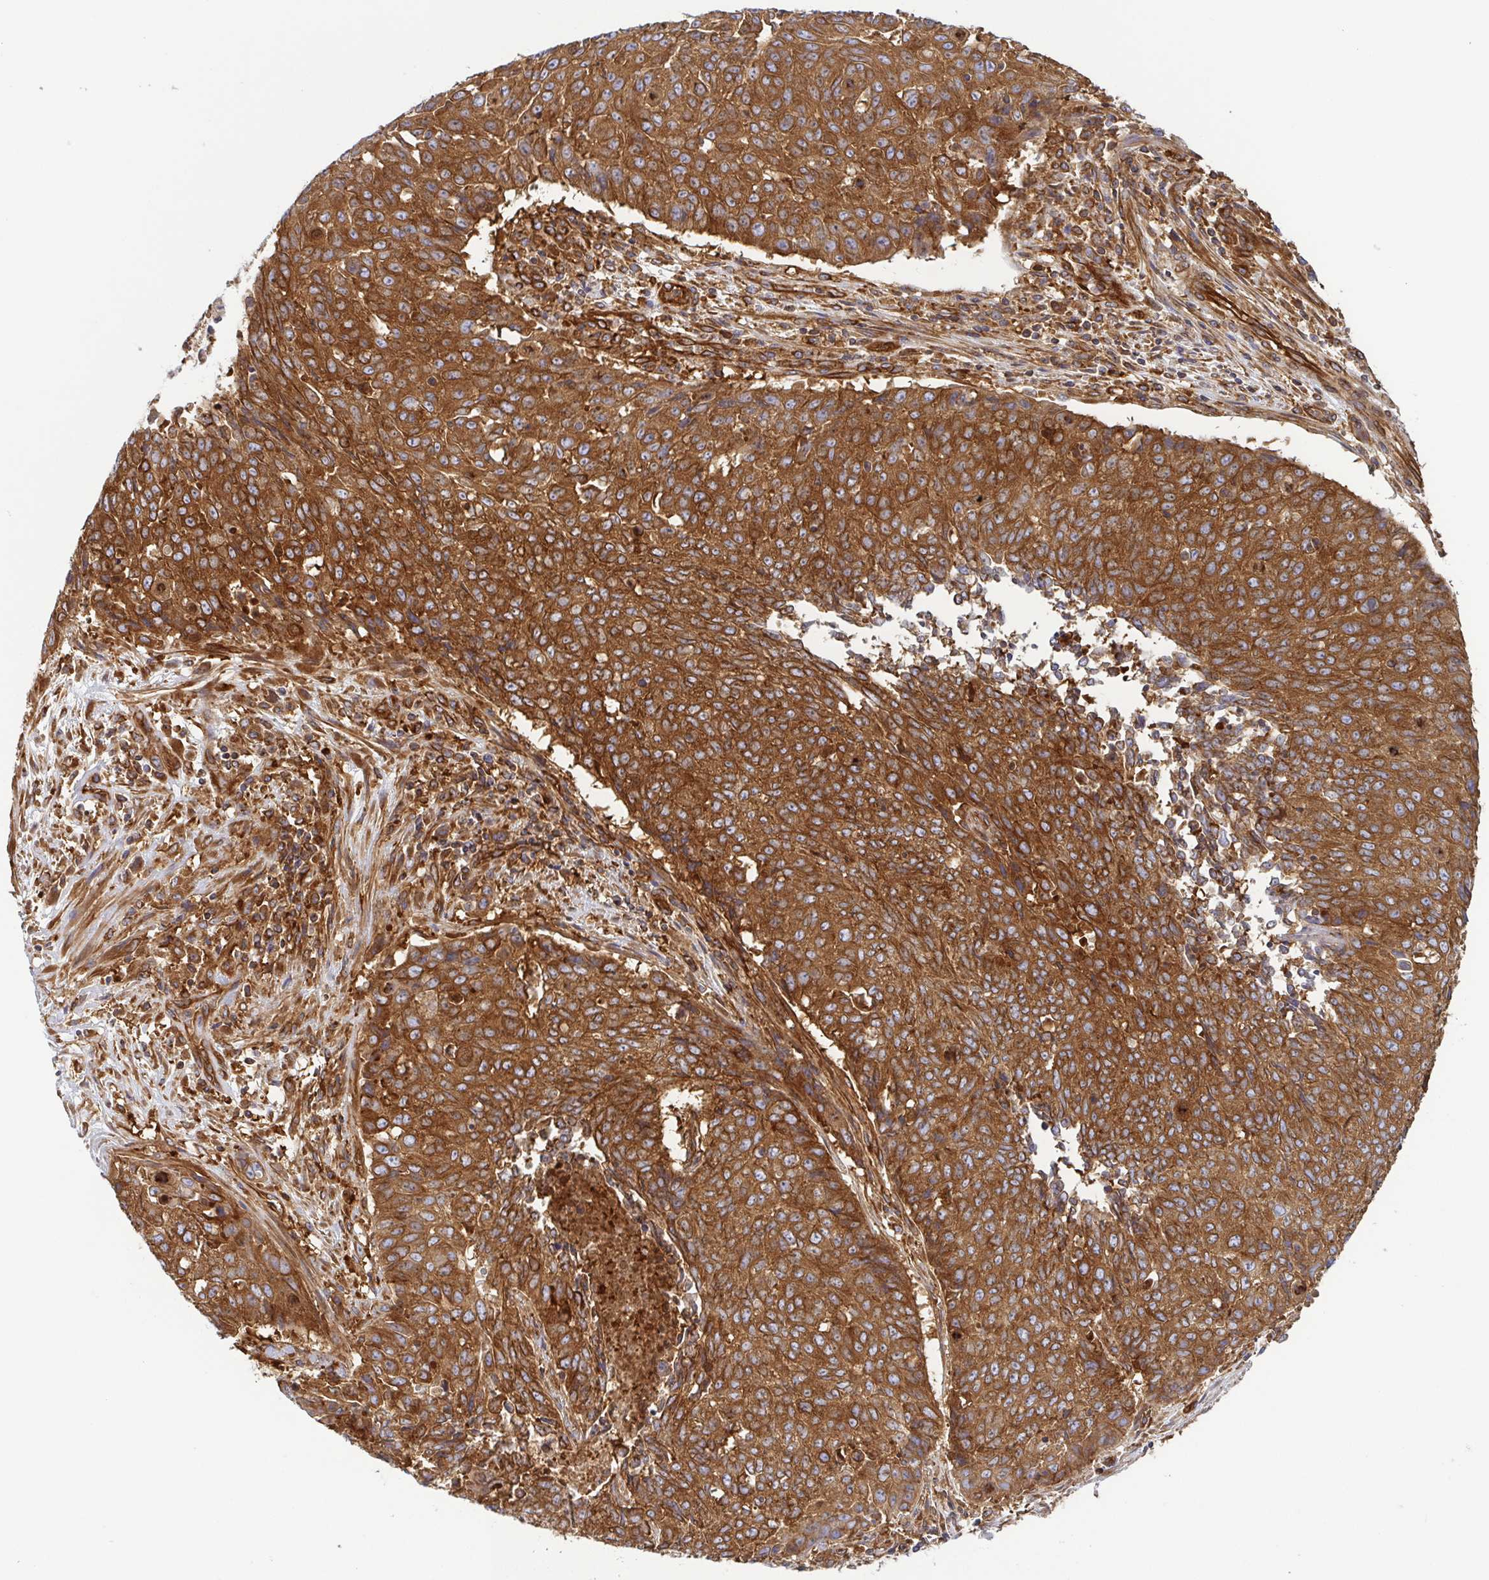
{"staining": {"intensity": "strong", "quantity": ">75%", "location": "cytoplasmic/membranous"}, "tissue": "lung cancer", "cell_type": "Tumor cells", "image_type": "cancer", "snomed": [{"axis": "morphology", "description": "Normal tissue, NOS"}, {"axis": "morphology", "description": "Squamous cell carcinoma, NOS"}, {"axis": "topography", "description": "Bronchus"}, {"axis": "topography", "description": "Lung"}], "caption": "This micrograph exhibits IHC staining of squamous cell carcinoma (lung), with high strong cytoplasmic/membranous staining in about >75% of tumor cells.", "gene": "KIF5B", "patient": {"sex": "male", "age": 64}}